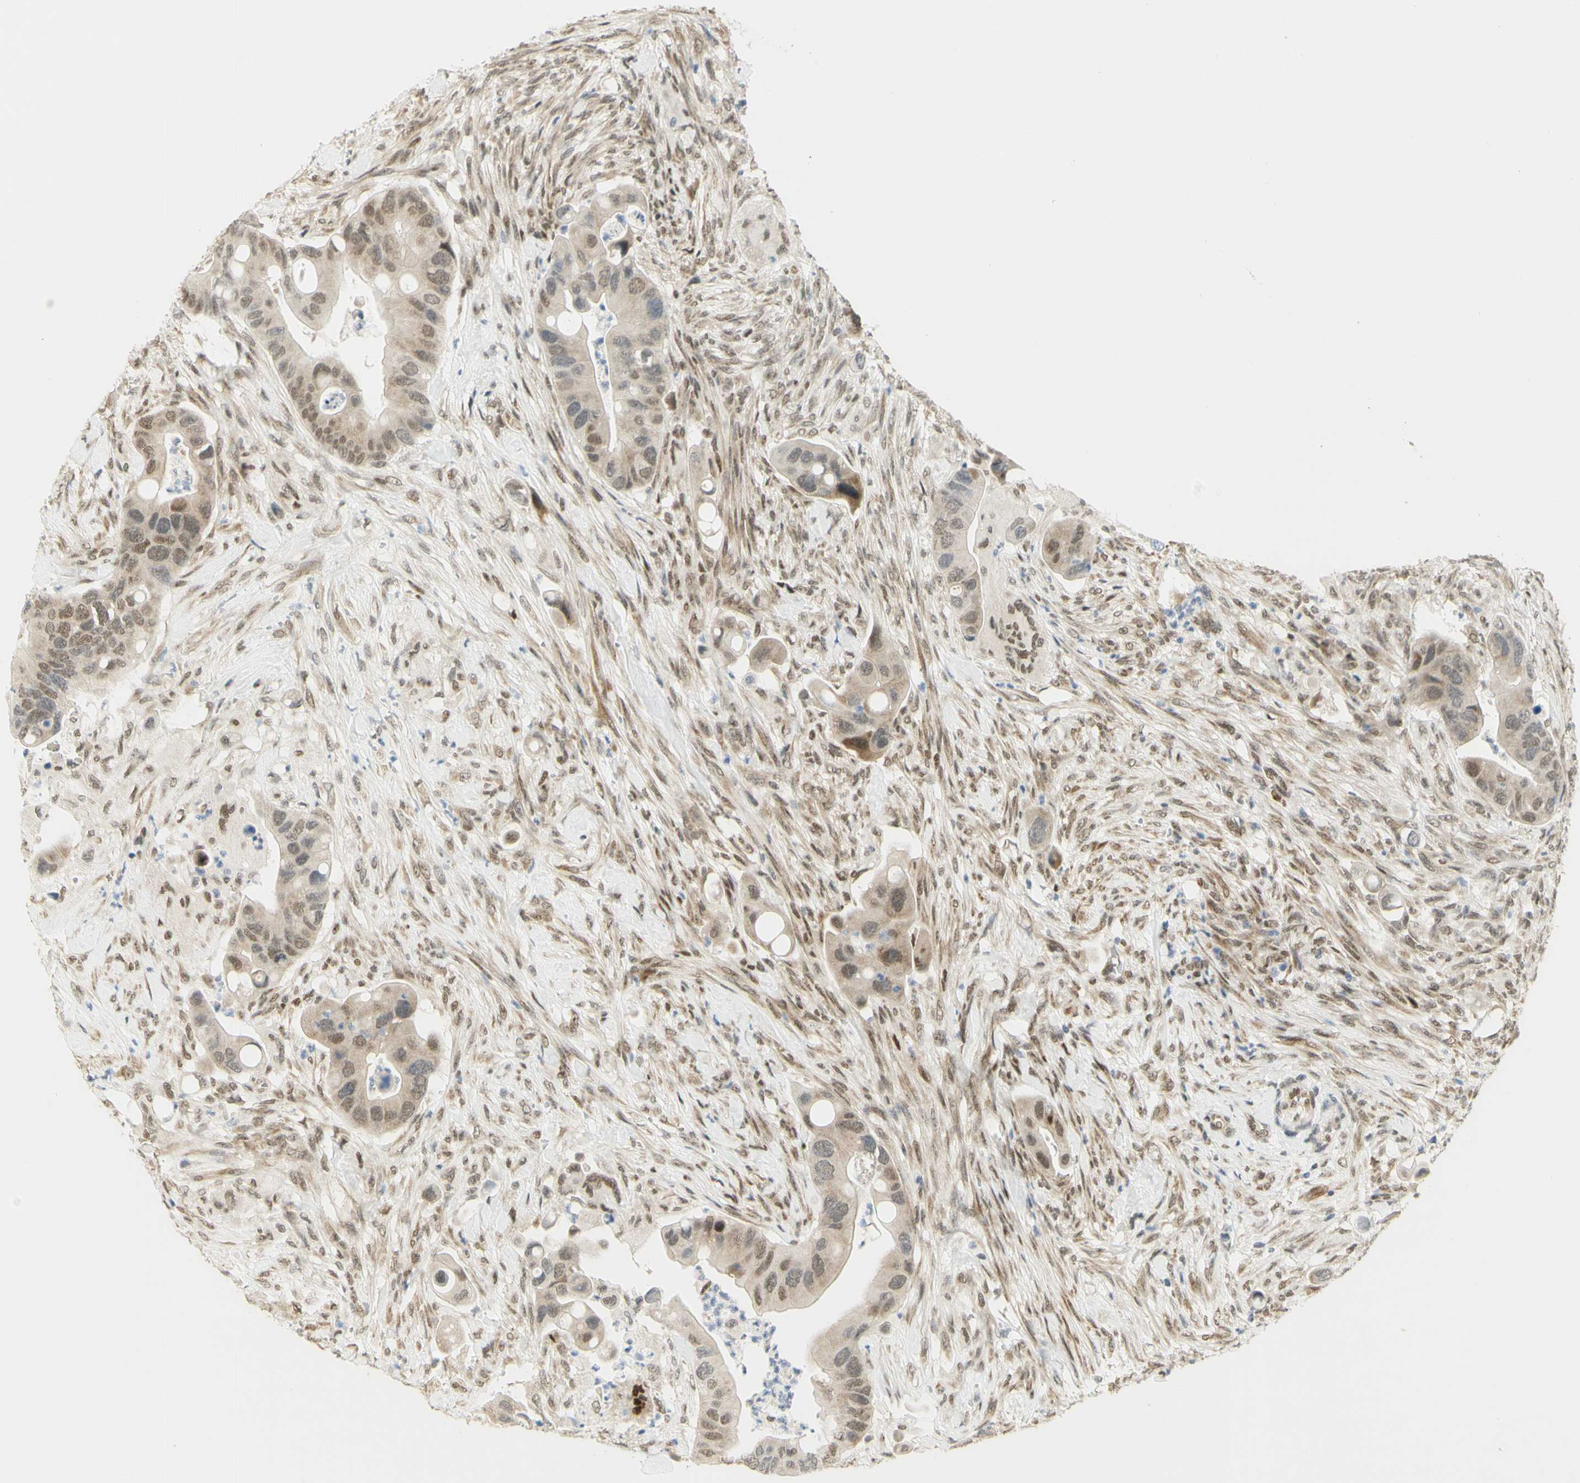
{"staining": {"intensity": "moderate", "quantity": "25%-75%", "location": "cytoplasmic/membranous,nuclear"}, "tissue": "colorectal cancer", "cell_type": "Tumor cells", "image_type": "cancer", "snomed": [{"axis": "morphology", "description": "Adenocarcinoma, NOS"}, {"axis": "topography", "description": "Rectum"}], "caption": "Tumor cells reveal medium levels of moderate cytoplasmic/membranous and nuclear positivity in approximately 25%-75% of cells in human colorectal cancer.", "gene": "DDX1", "patient": {"sex": "female", "age": 57}}